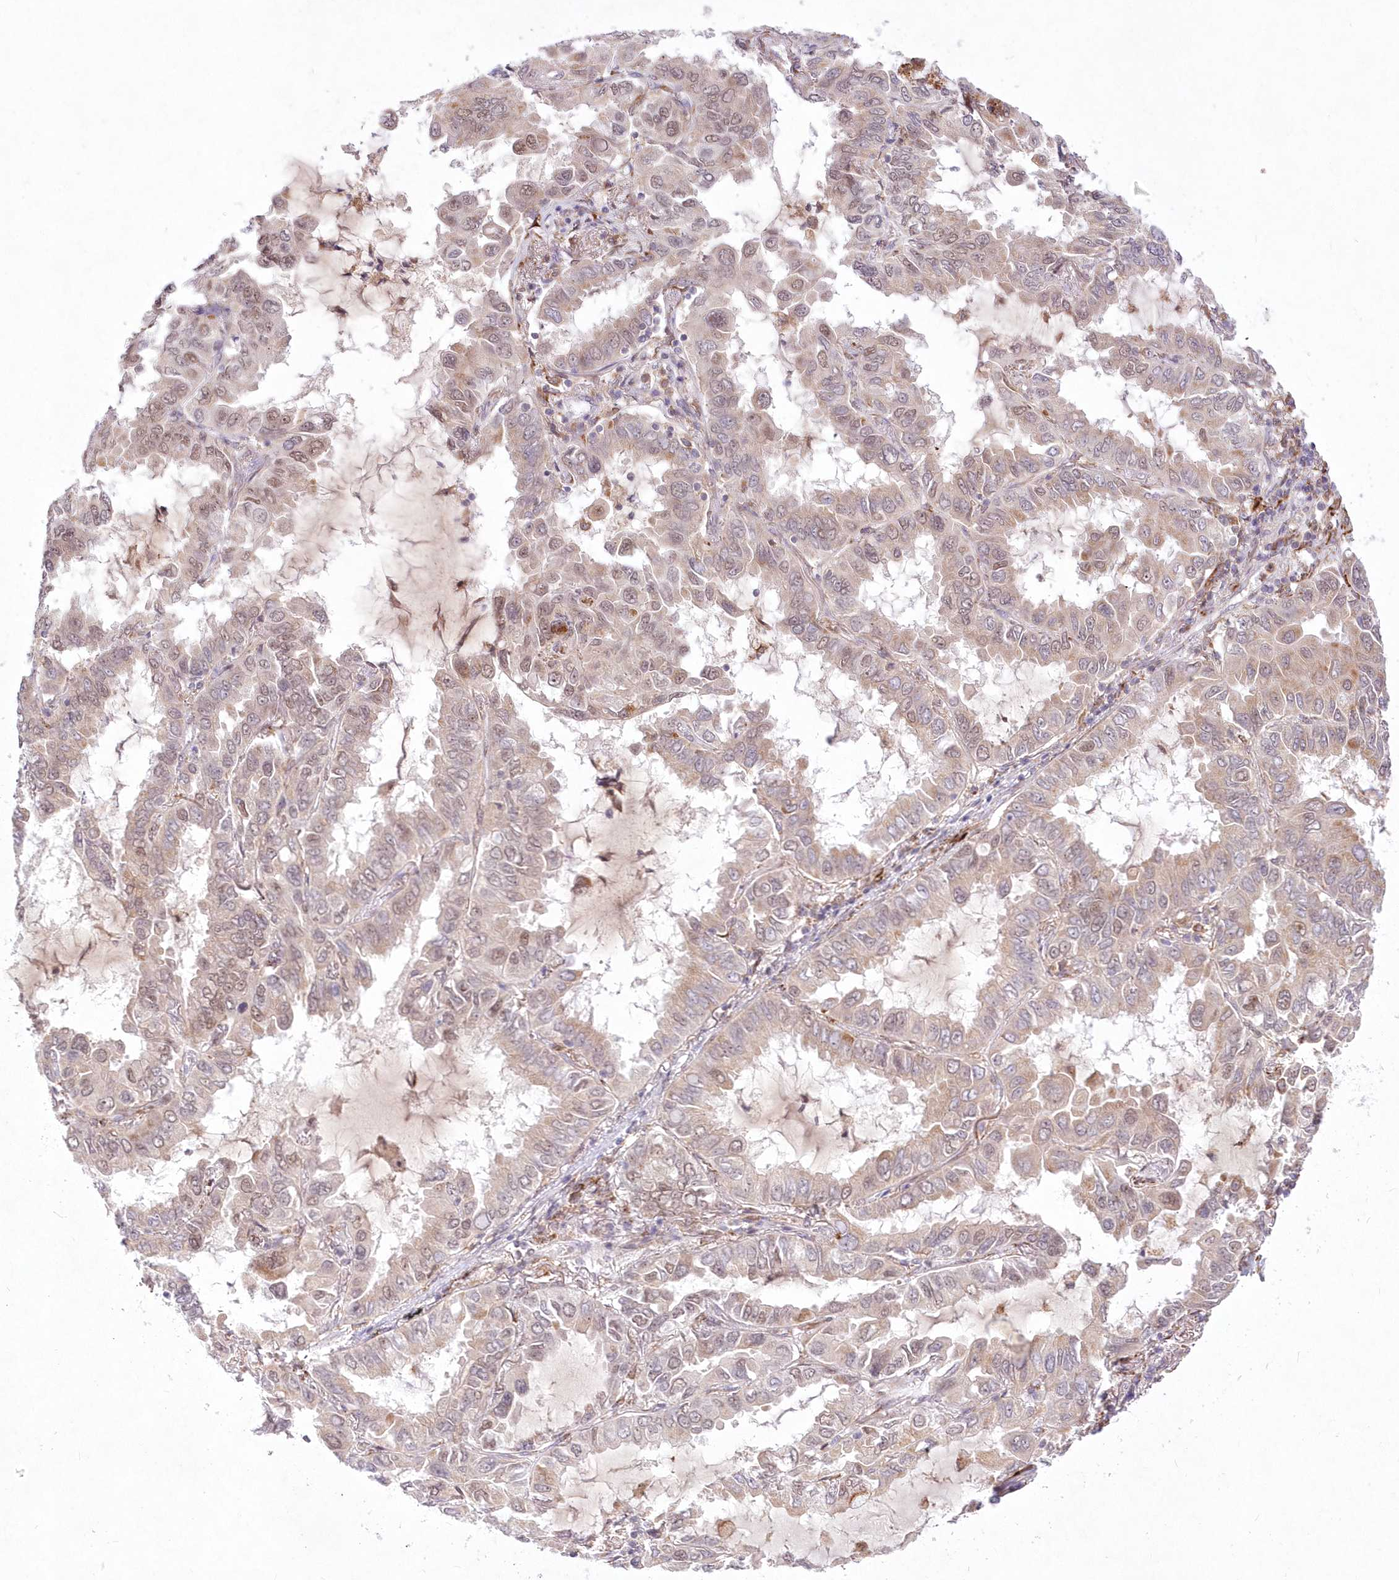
{"staining": {"intensity": "moderate", "quantity": "<25%", "location": "nuclear"}, "tissue": "lung cancer", "cell_type": "Tumor cells", "image_type": "cancer", "snomed": [{"axis": "morphology", "description": "Adenocarcinoma, NOS"}, {"axis": "topography", "description": "Lung"}], "caption": "Brown immunohistochemical staining in human lung adenocarcinoma exhibits moderate nuclear expression in about <25% of tumor cells.", "gene": "LDB1", "patient": {"sex": "male", "age": 64}}